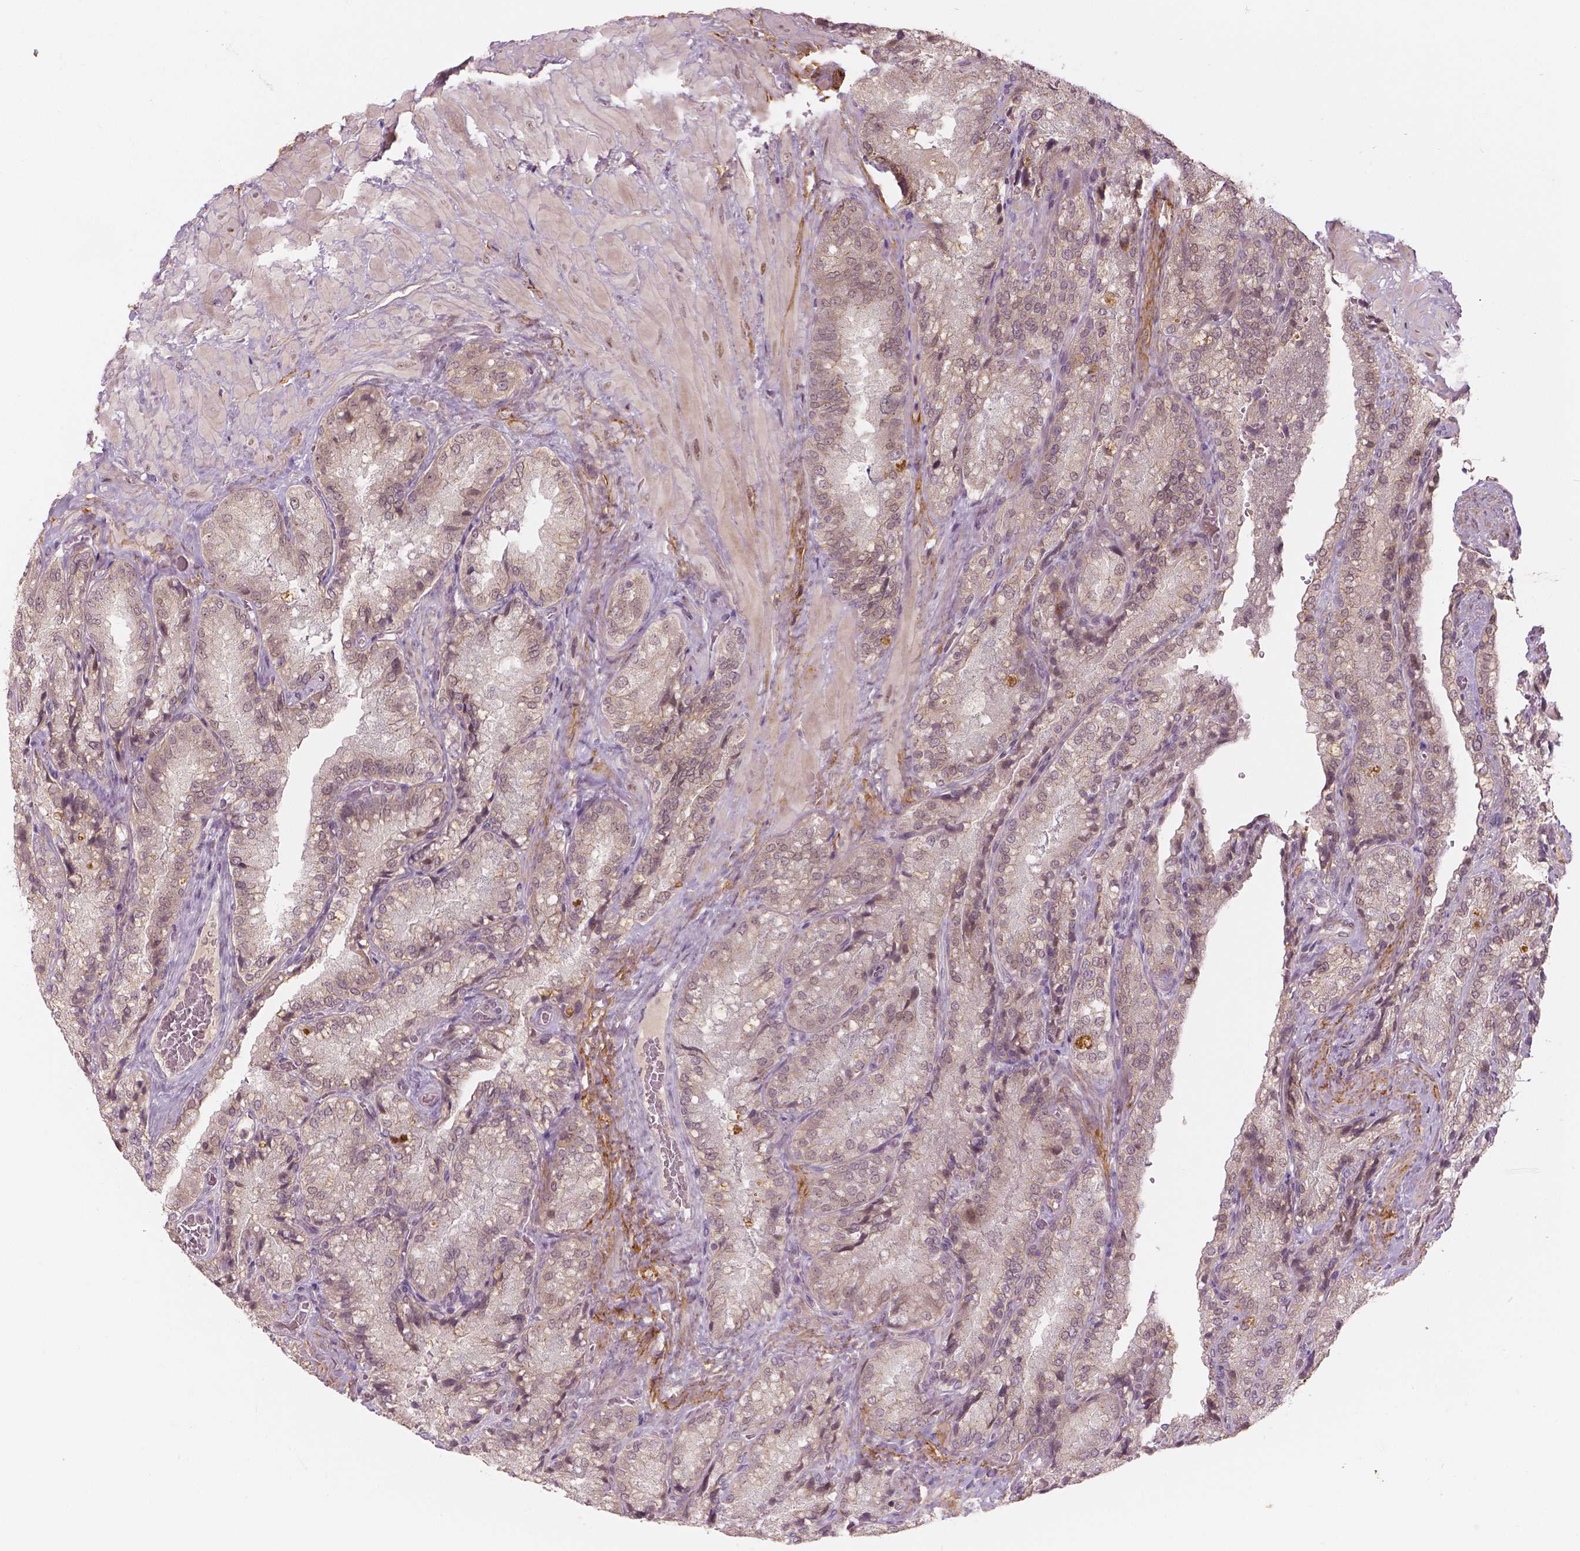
{"staining": {"intensity": "moderate", "quantity": "<25%", "location": "cytoplasmic/membranous,nuclear"}, "tissue": "seminal vesicle", "cell_type": "Glandular cells", "image_type": "normal", "snomed": [{"axis": "morphology", "description": "Normal tissue, NOS"}, {"axis": "topography", "description": "Seminal veicle"}], "caption": "The micrograph demonstrates a brown stain indicating the presence of a protein in the cytoplasmic/membranous,nuclear of glandular cells in seminal vesicle. (DAB = brown stain, brightfield microscopy at high magnification).", "gene": "NSD2", "patient": {"sex": "male", "age": 57}}